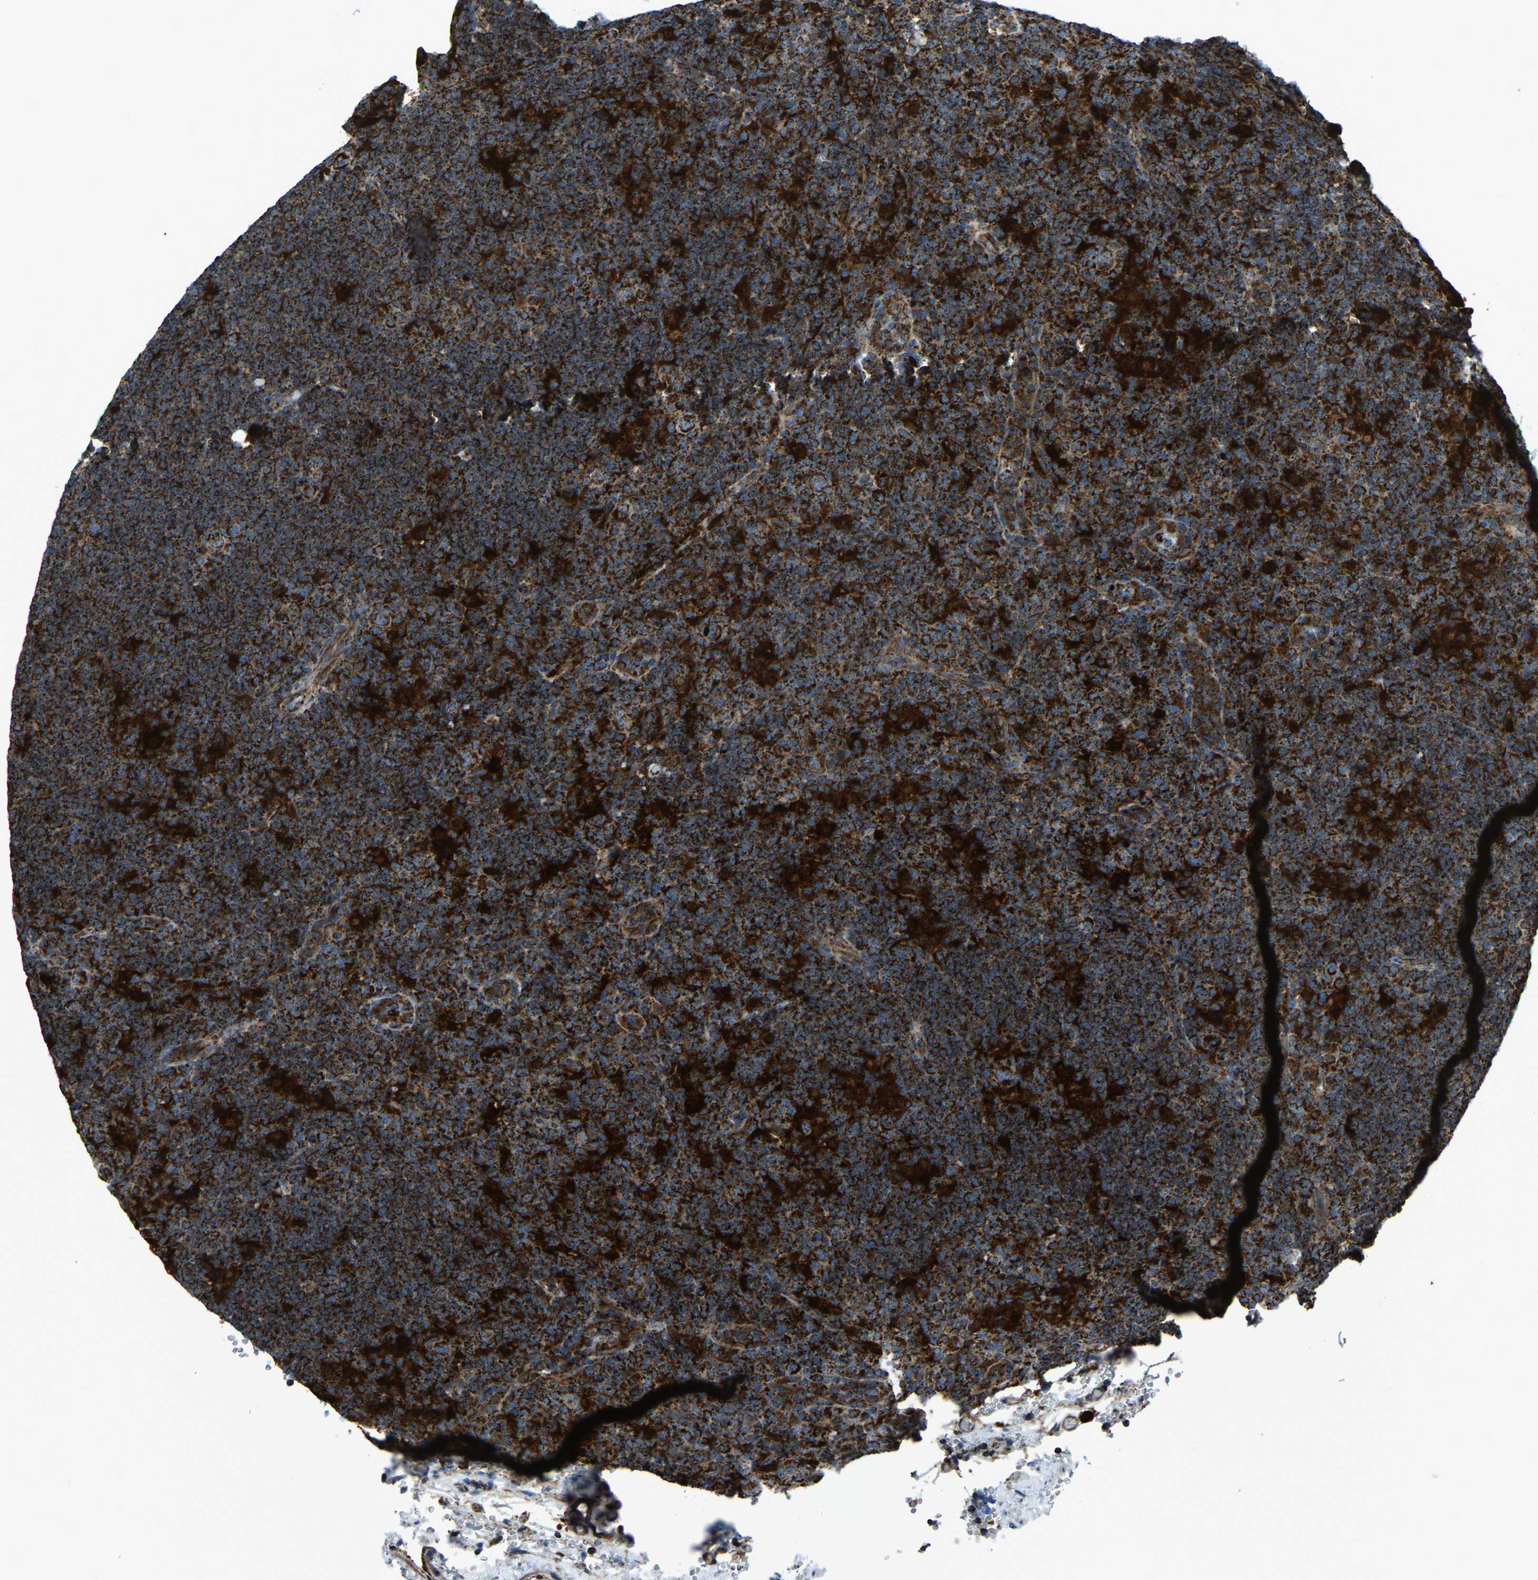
{"staining": {"intensity": "strong", "quantity": ">75%", "location": "cytoplasmic/membranous"}, "tissue": "lymphoma", "cell_type": "Tumor cells", "image_type": "cancer", "snomed": [{"axis": "morphology", "description": "Hodgkin's disease, NOS"}, {"axis": "topography", "description": "Lymph node"}], "caption": "Protein analysis of lymphoma tissue demonstrates strong cytoplasmic/membranous staining in approximately >75% of tumor cells.", "gene": "AKR1A1", "patient": {"sex": "female", "age": 57}}